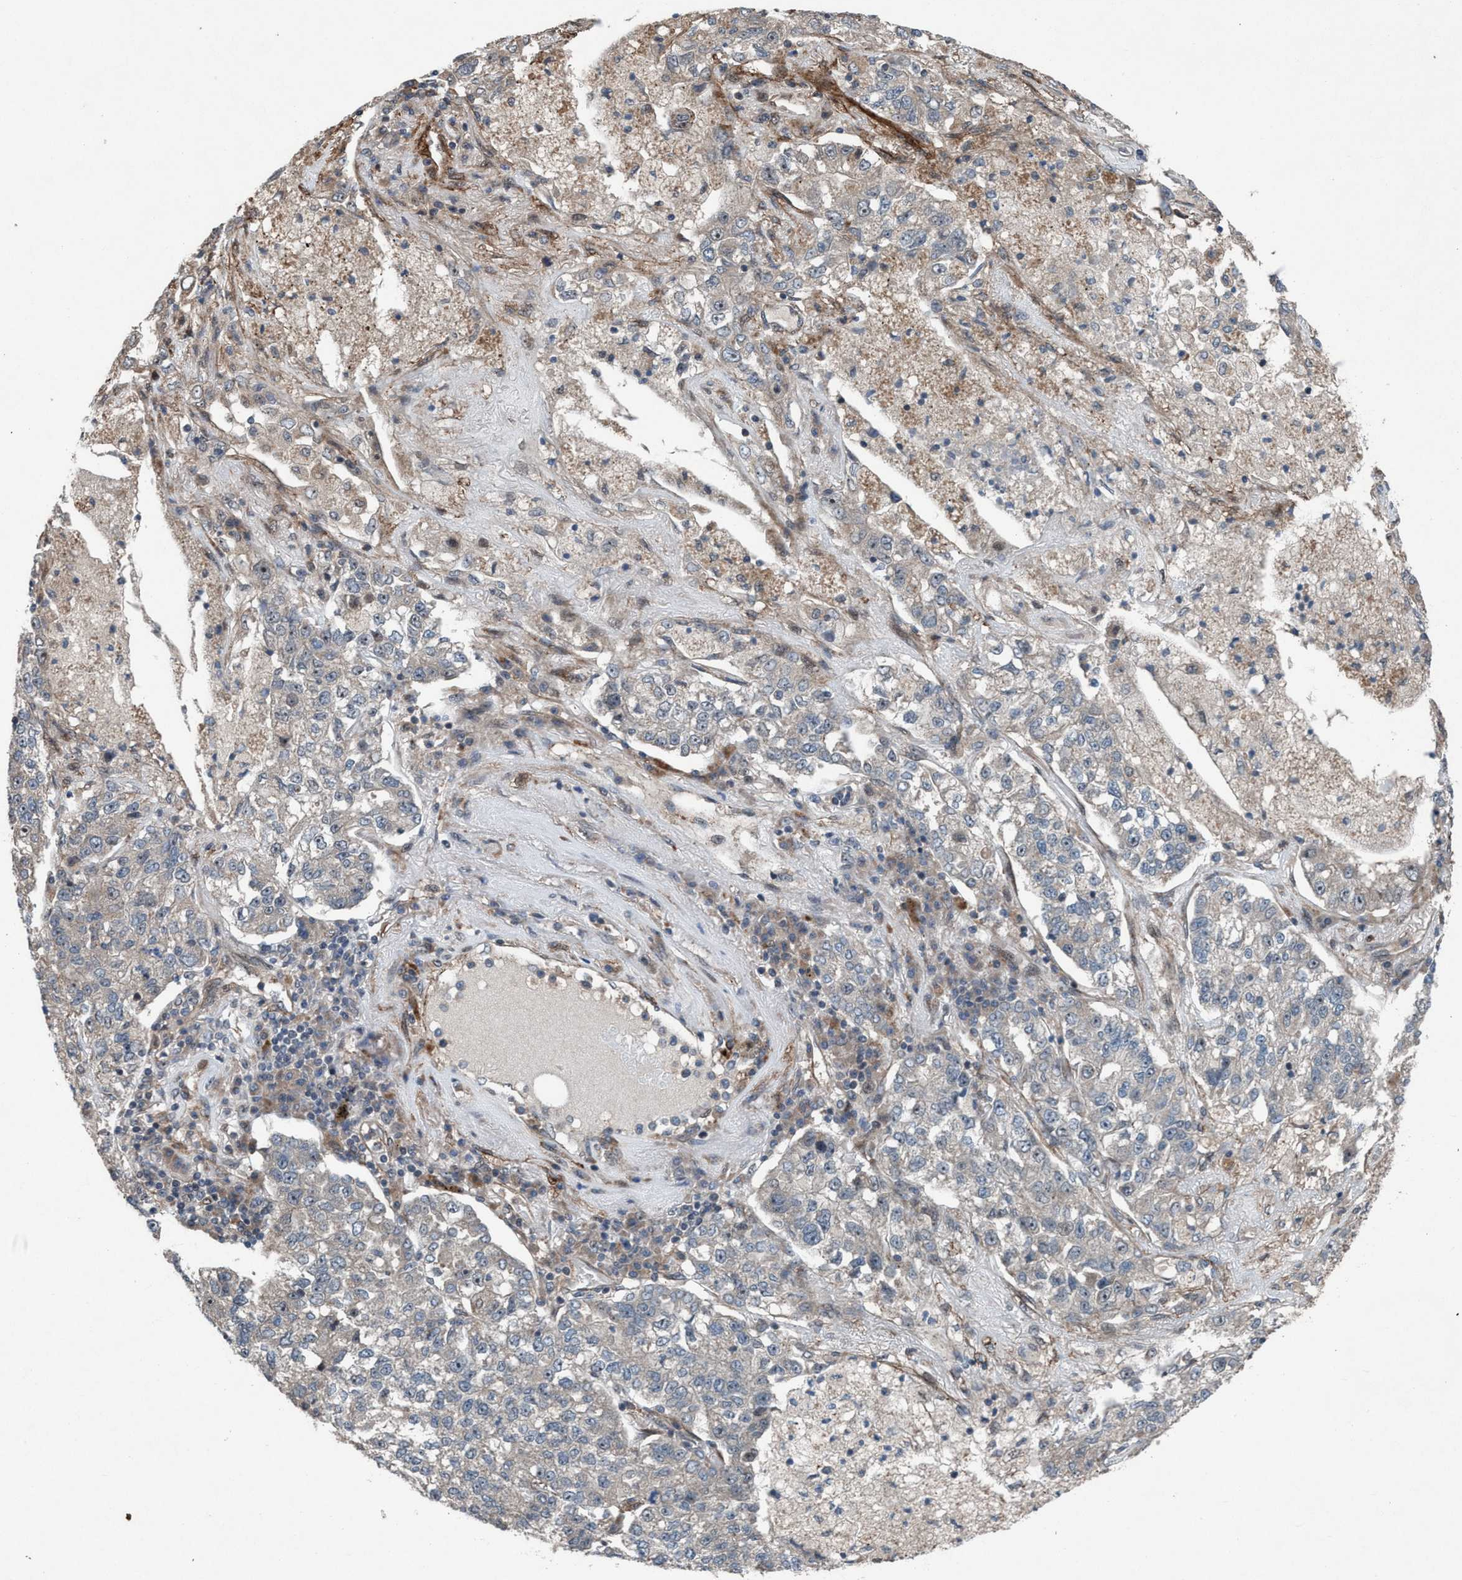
{"staining": {"intensity": "negative", "quantity": "none", "location": "none"}, "tissue": "lung cancer", "cell_type": "Tumor cells", "image_type": "cancer", "snomed": [{"axis": "morphology", "description": "Adenocarcinoma, NOS"}, {"axis": "topography", "description": "Lung"}], "caption": "IHC image of human lung adenocarcinoma stained for a protein (brown), which shows no staining in tumor cells.", "gene": "NISCH", "patient": {"sex": "male", "age": 49}}